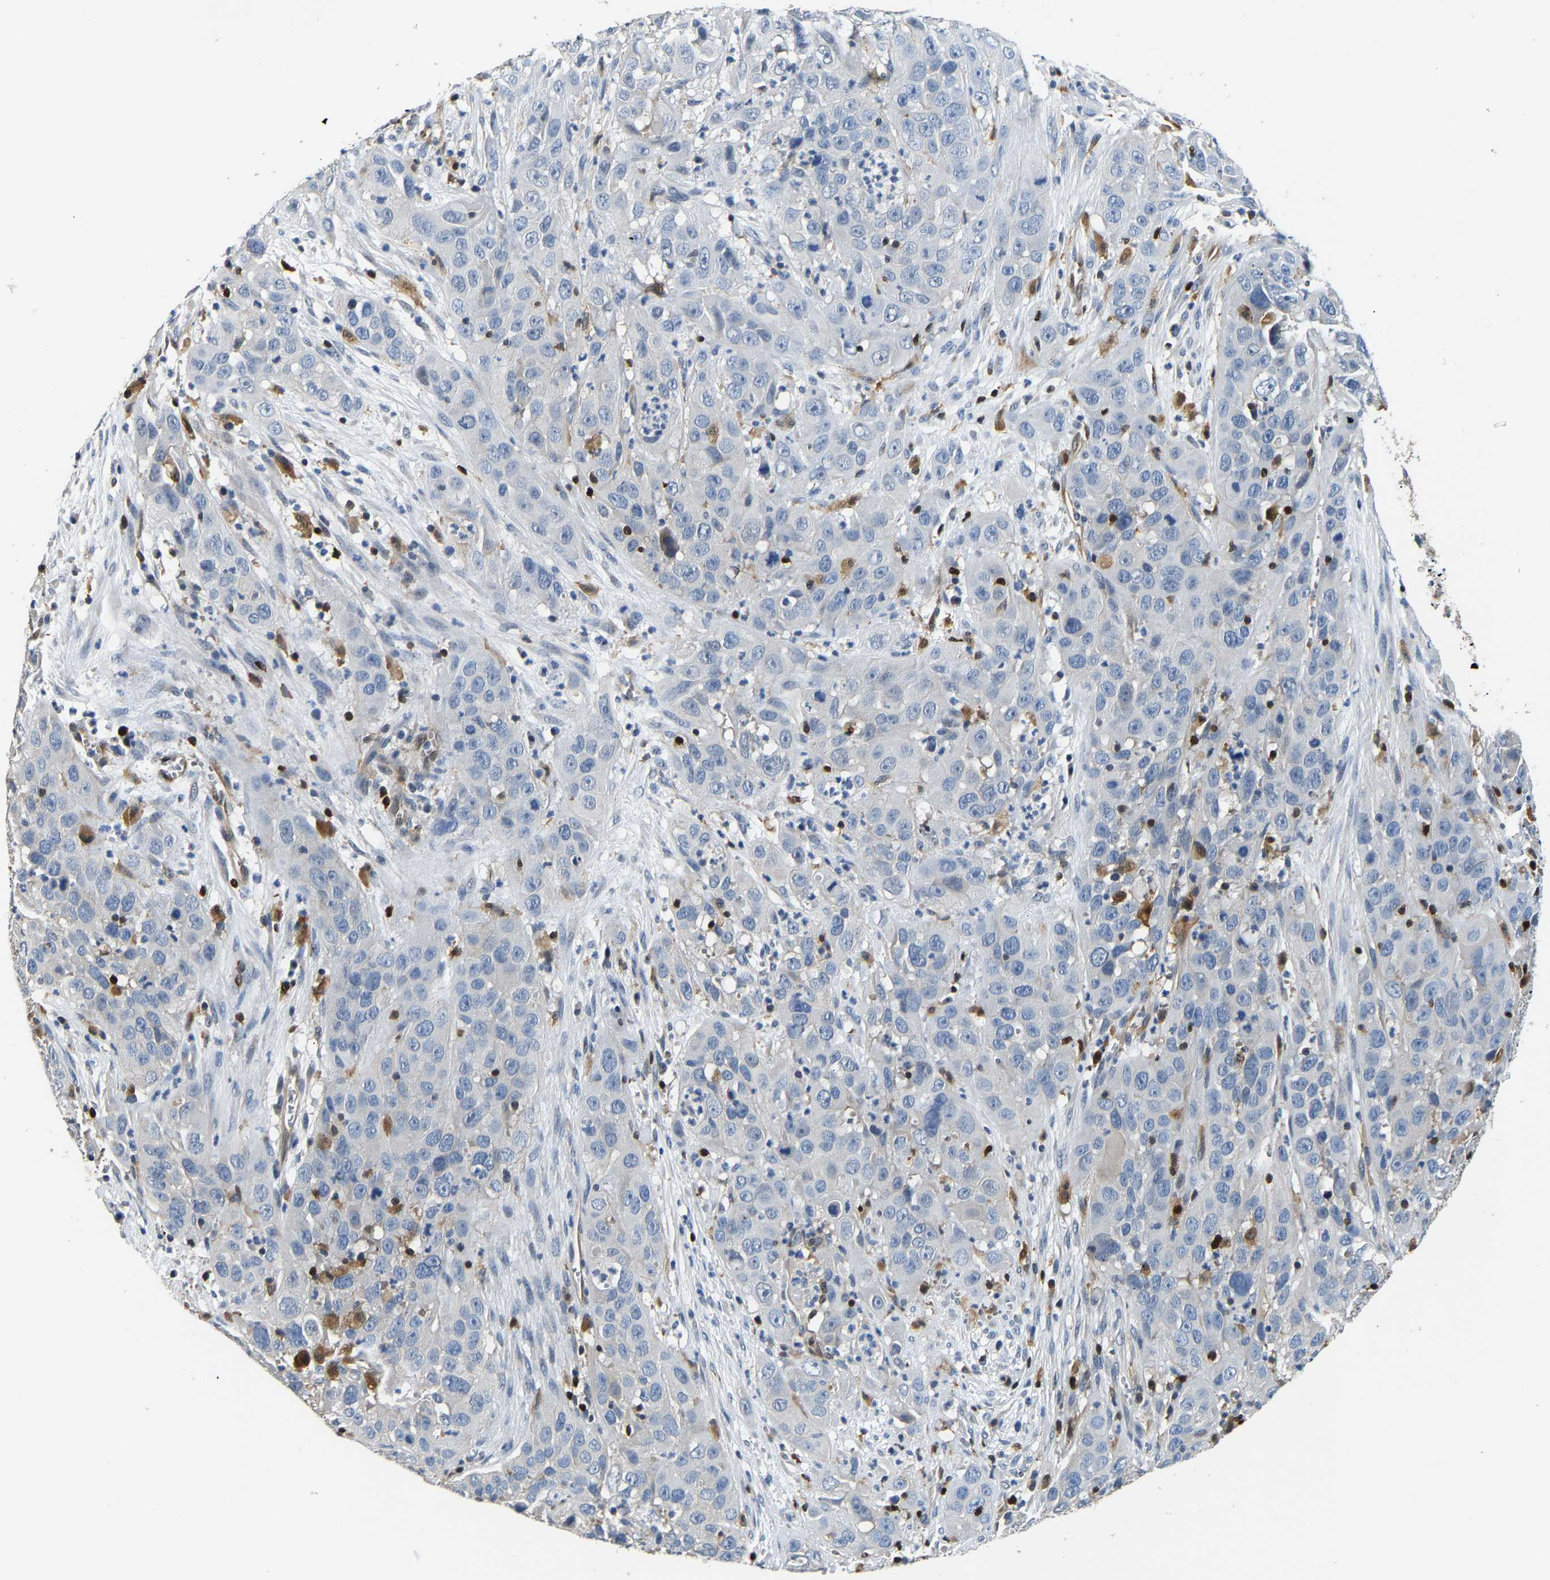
{"staining": {"intensity": "negative", "quantity": "none", "location": "none"}, "tissue": "cervical cancer", "cell_type": "Tumor cells", "image_type": "cancer", "snomed": [{"axis": "morphology", "description": "Squamous cell carcinoma, NOS"}, {"axis": "topography", "description": "Cervix"}], "caption": "This is an immunohistochemistry (IHC) histopathology image of human cervical cancer. There is no staining in tumor cells.", "gene": "GIMAP7", "patient": {"sex": "female", "age": 32}}